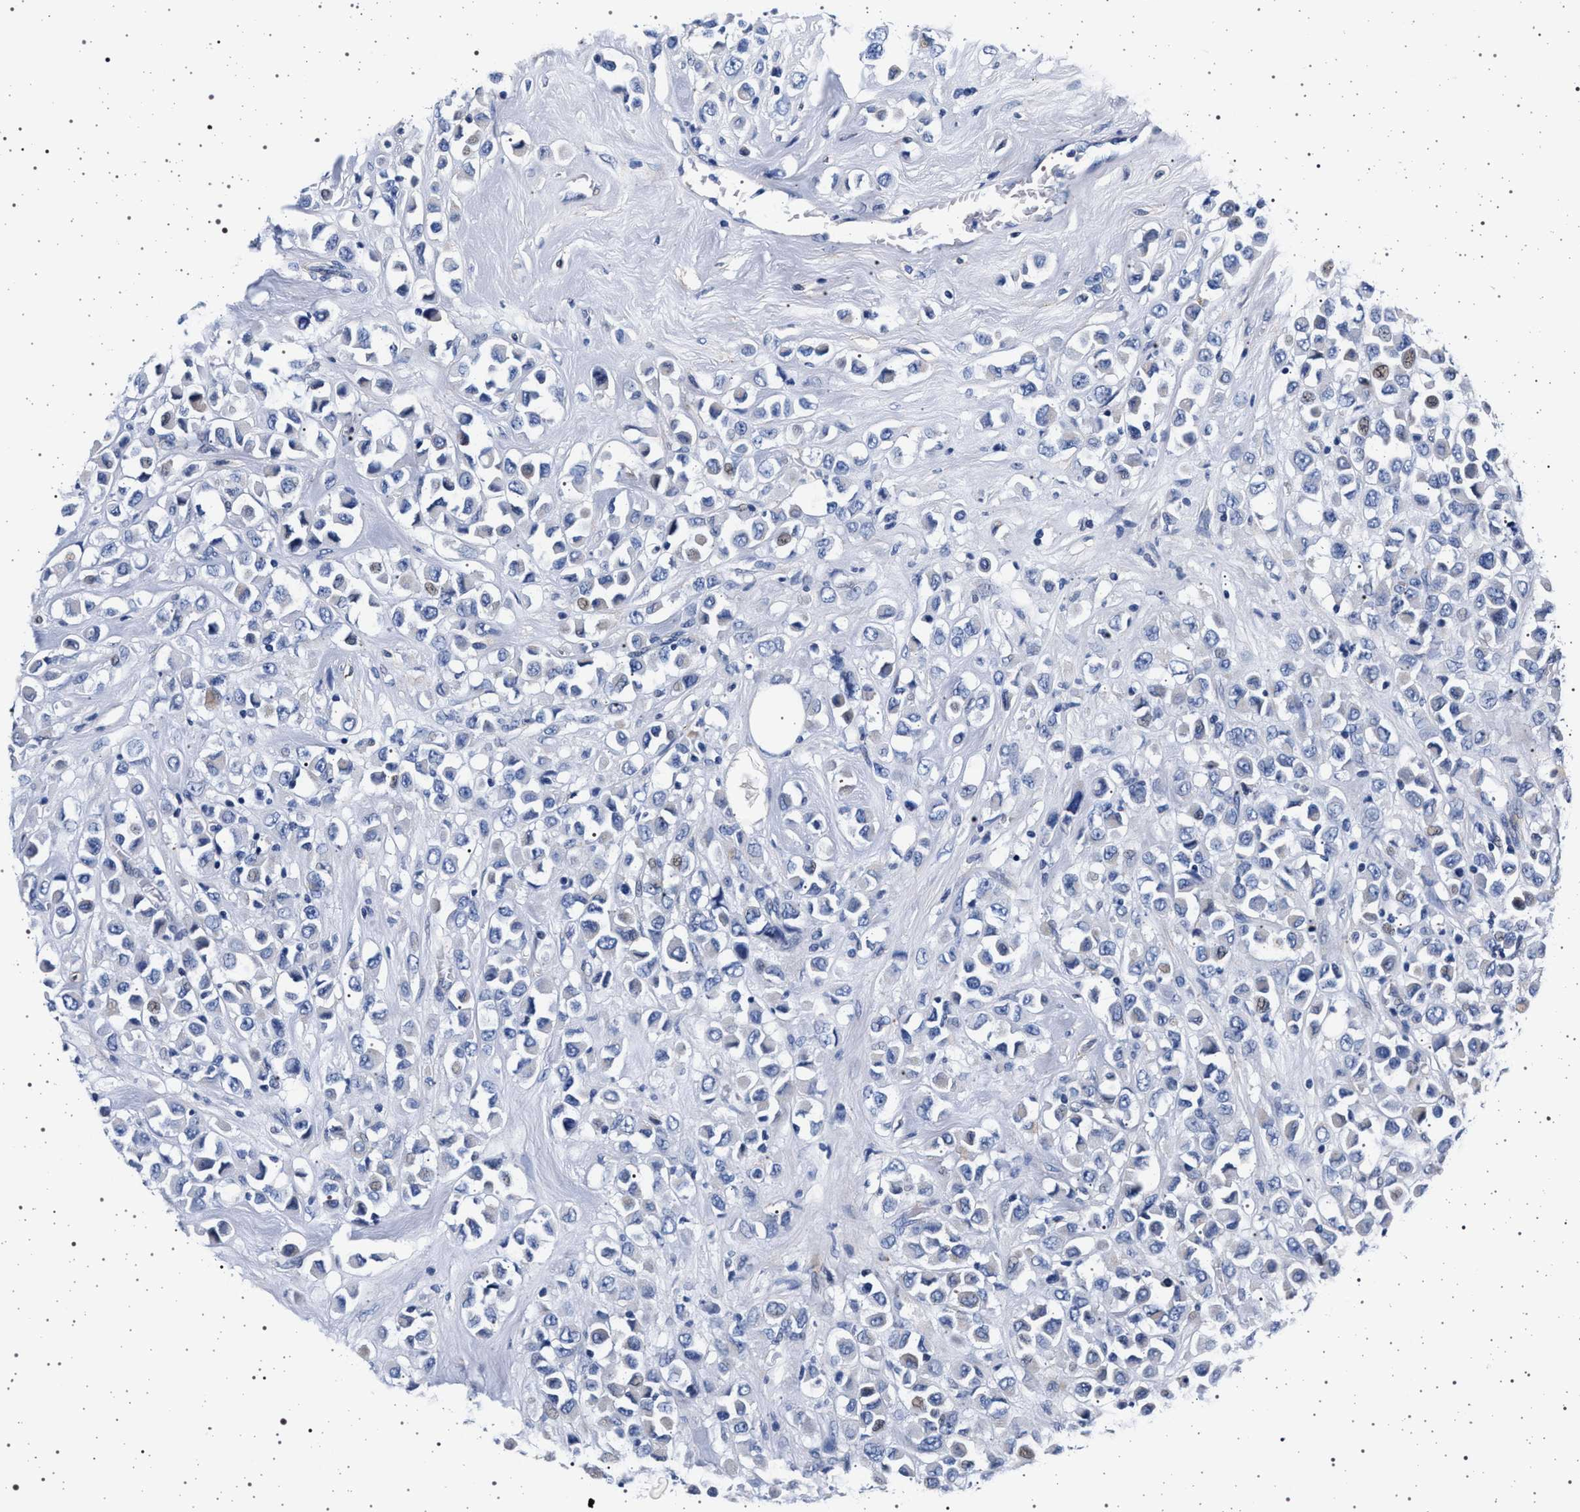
{"staining": {"intensity": "negative", "quantity": "none", "location": "none"}, "tissue": "breast cancer", "cell_type": "Tumor cells", "image_type": "cancer", "snomed": [{"axis": "morphology", "description": "Duct carcinoma"}, {"axis": "topography", "description": "Breast"}], "caption": "A histopathology image of human breast cancer (invasive ductal carcinoma) is negative for staining in tumor cells.", "gene": "SLC9A1", "patient": {"sex": "female", "age": 61}}